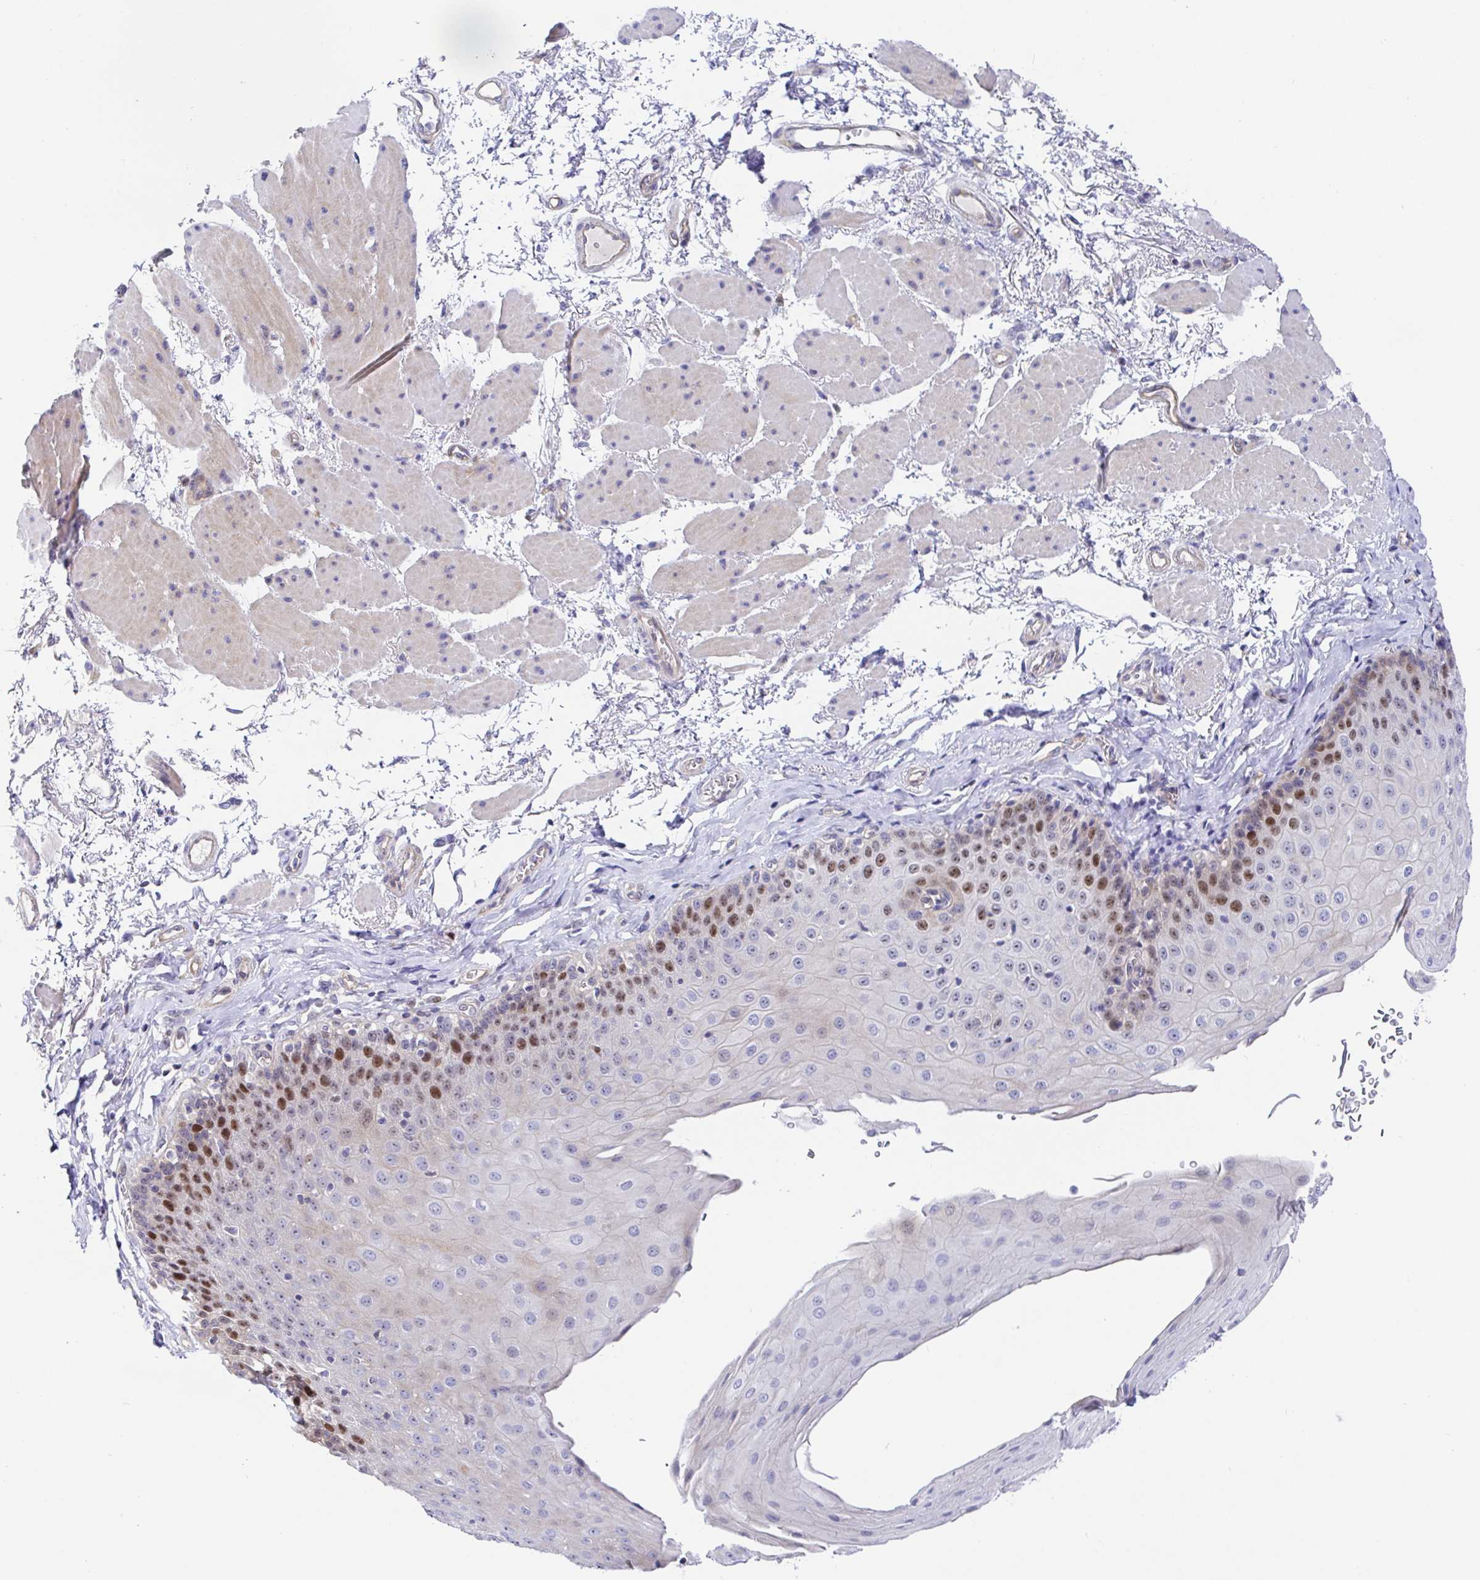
{"staining": {"intensity": "moderate", "quantity": "25%-75%", "location": "nuclear"}, "tissue": "esophagus", "cell_type": "Squamous epithelial cells", "image_type": "normal", "snomed": [{"axis": "morphology", "description": "Normal tissue, NOS"}, {"axis": "topography", "description": "Esophagus"}], "caption": "High-magnification brightfield microscopy of benign esophagus stained with DAB (3,3'-diaminobenzidine) (brown) and counterstained with hematoxylin (blue). squamous epithelial cells exhibit moderate nuclear staining is seen in about25%-75% of cells. (brown staining indicates protein expression, while blue staining denotes nuclei).", "gene": "TIMELESS", "patient": {"sex": "female", "age": 81}}